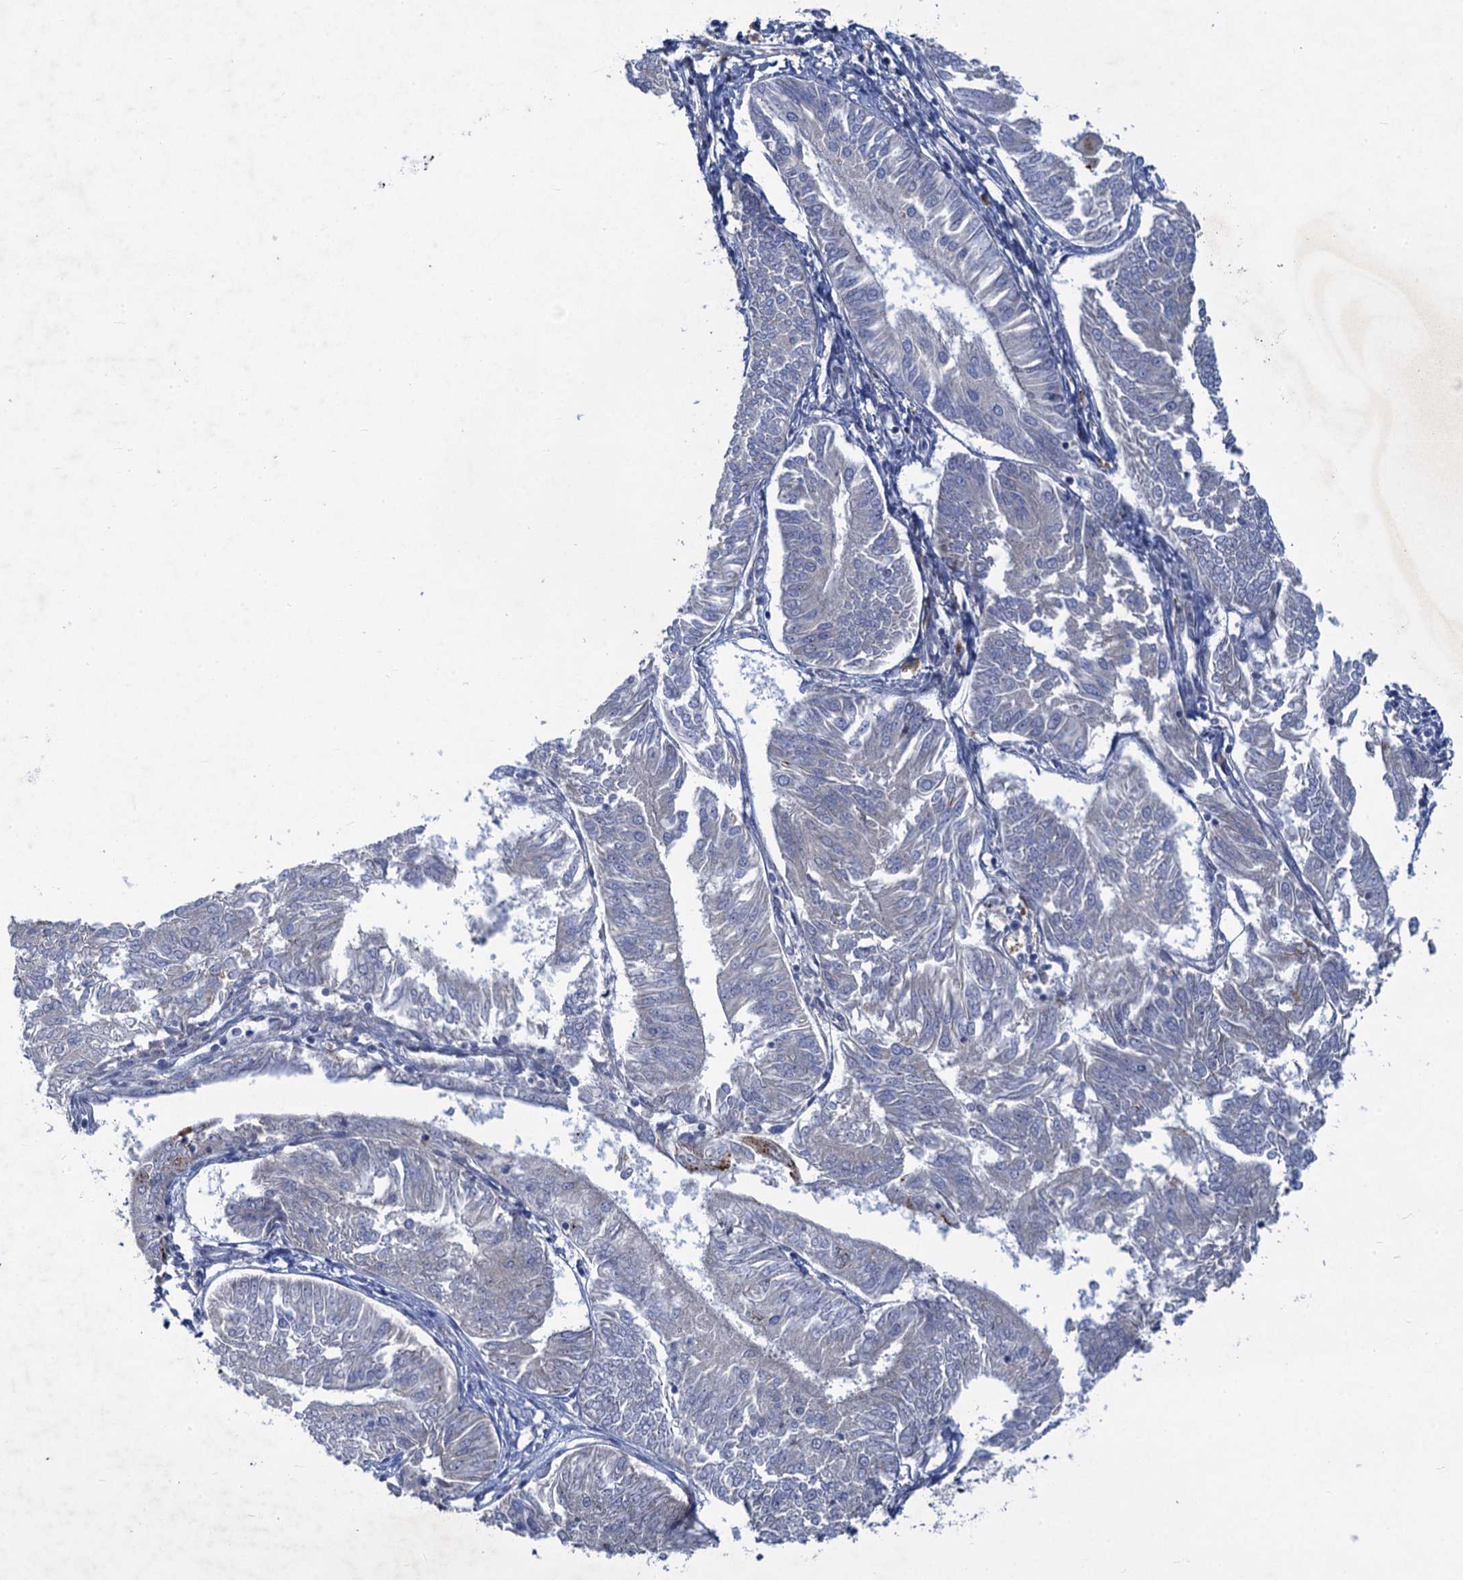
{"staining": {"intensity": "negative", "quantity": "none", "location": "none"}, "tissue": "endometrial cancer", "cell_type": "Tumor cells", "image_type": "cancer", "snomed": [{"axis": "morphology", "description": "Adenocarcinoma, NOS"}, {"axis": "topography", "description": "Endometrium"}], "caption": "Immunohistochemistry (IHC) image of neoplastic tissue: adenocarcinoma (endometrial) stained with DAB exhibits no significant protein staining in tumor cells.", "gene": "QPCTL", "patient": {"sex": "female", "age": 58}}